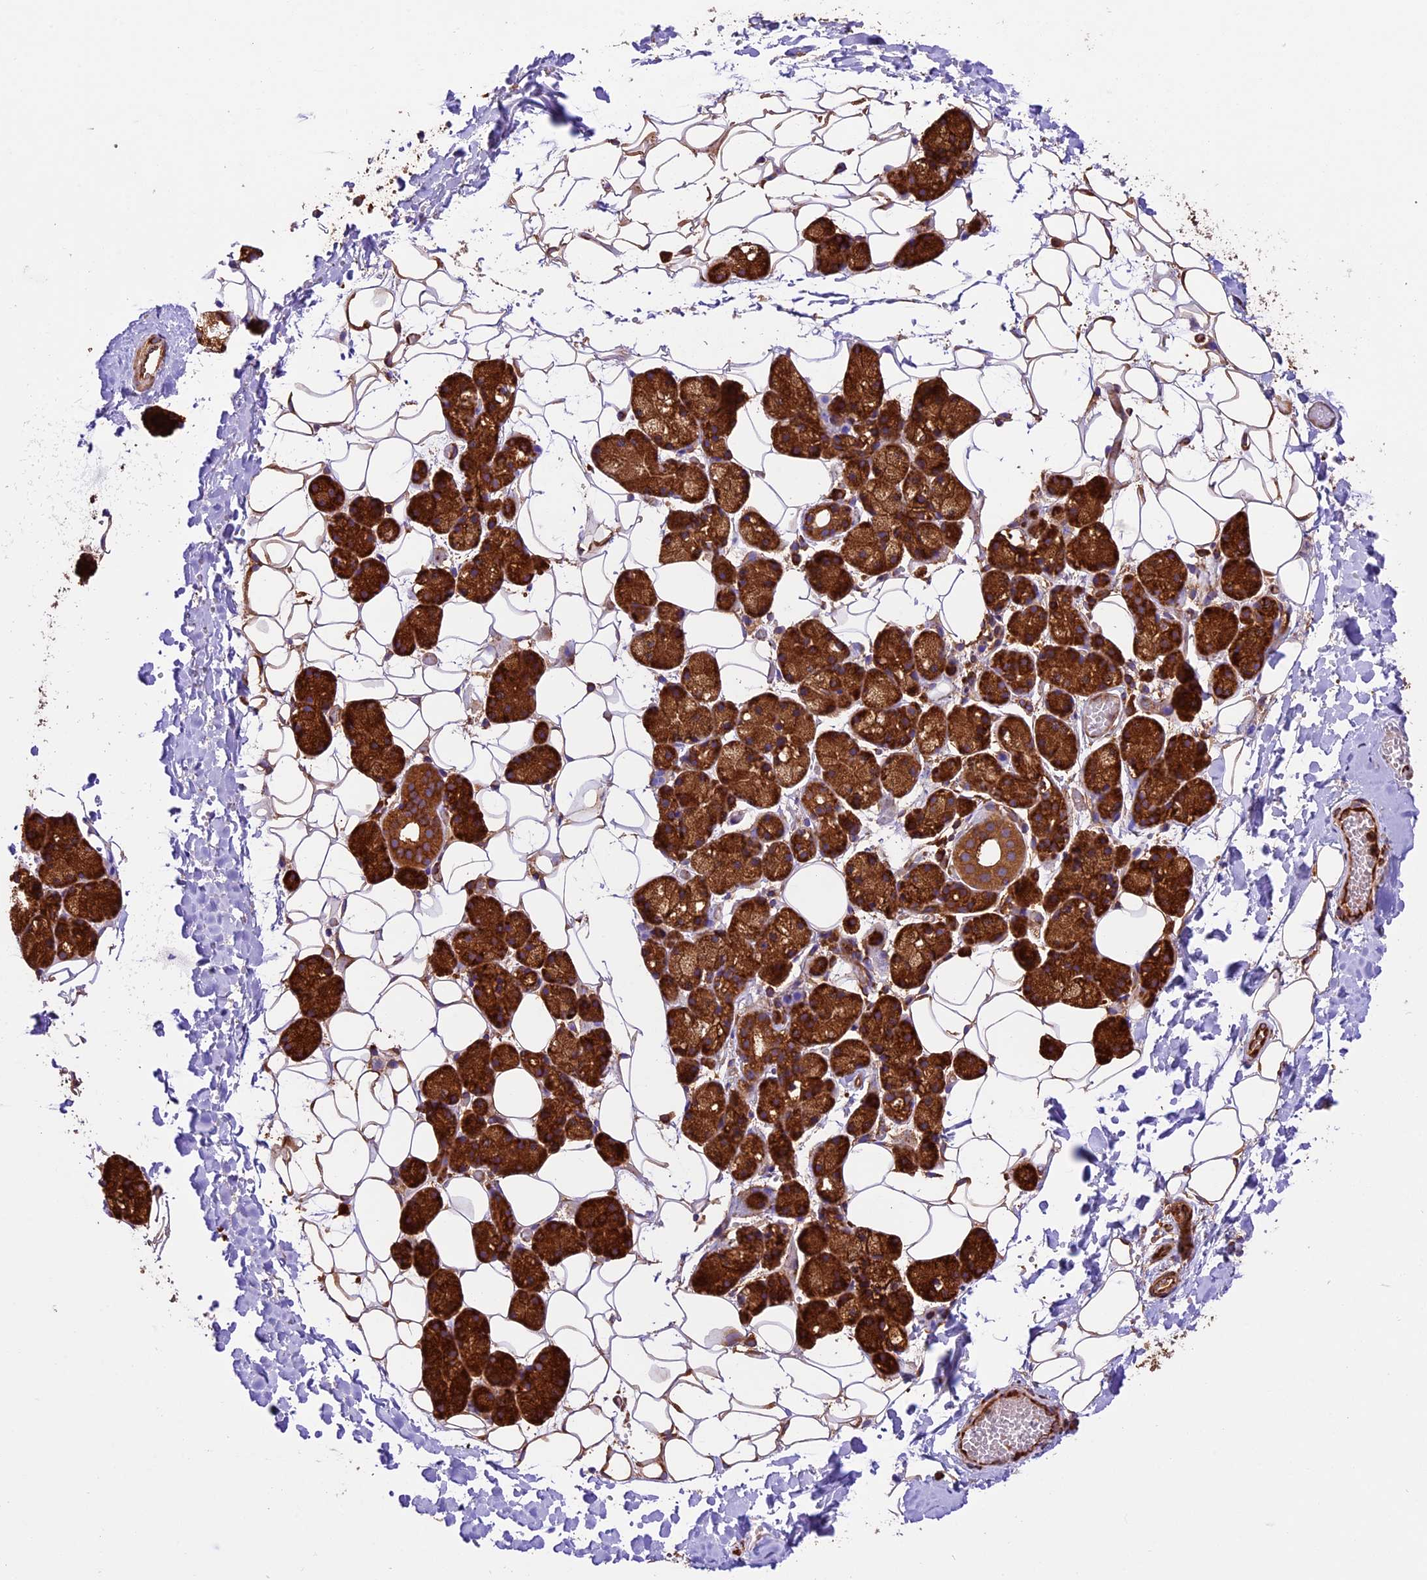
{"staining": {"intensity": "strong", "quantity": ">75%", "location": "cytoplasmic/membranous"}, "tissue": "salivary gland", "cell_type": "Glandular cells", "image_type": "normal", "snomed": [{"axis": "morphology", "description": "Normal tissue, NOS"}, {"axis": "topography", "description": "Salivary gland"}], "caption": "Glandular cells show strong cytoplasmic/membranous positivity in approximately >75% of cells in benign salivary gland. (Stains: DAB in brown, nuclei in blue, Microscopy: brightfield microscopy at high magnification).", "gene": "KARS1", "patient": {"sex": "female", "age": 33}}